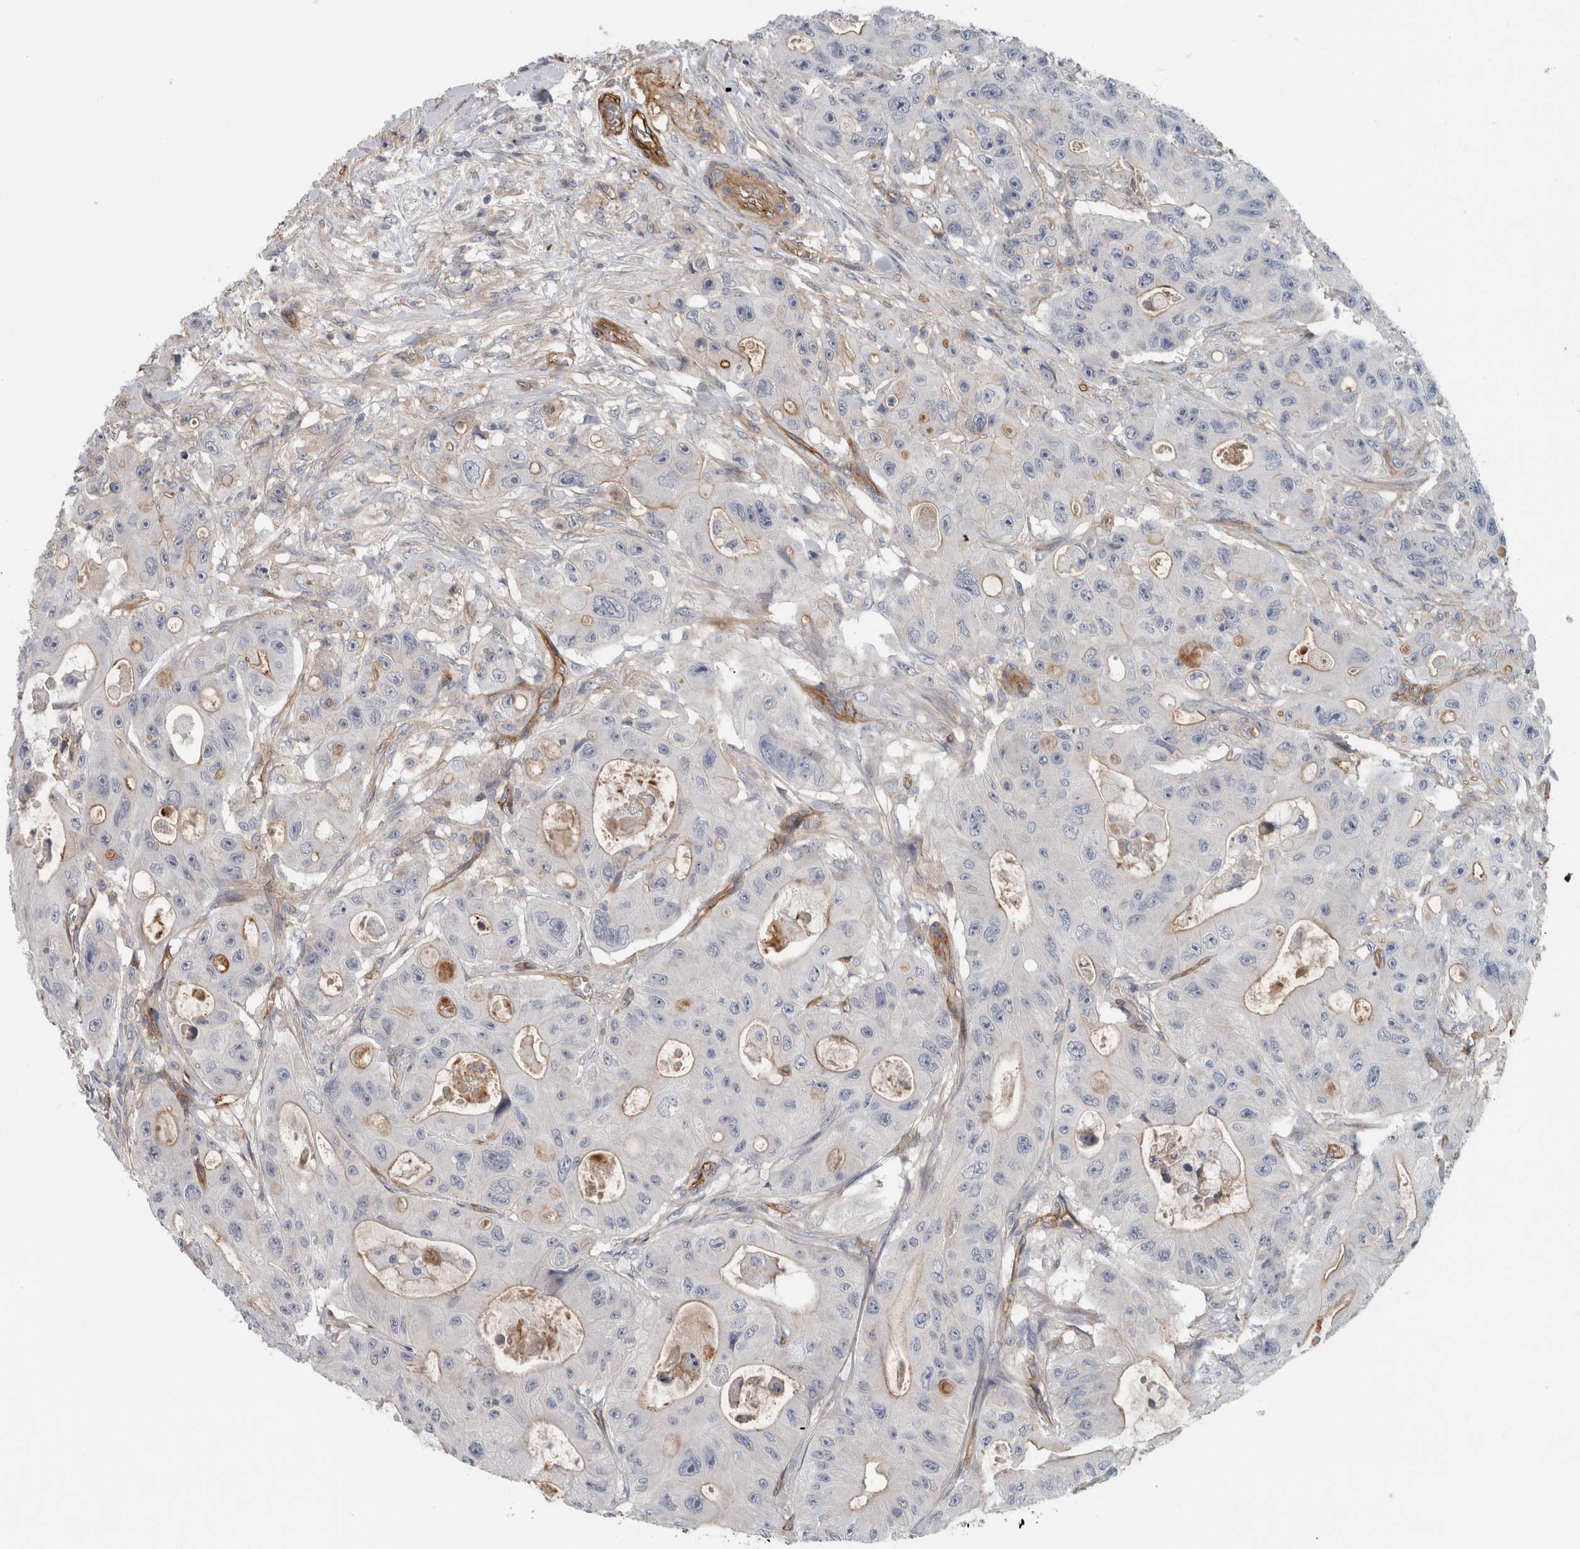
{"staining": {"intensity": "weak", "quantity": "25%-75%", "location": "cytoplasmic/membranous"}, "tissue": "colorectal cancer", "cell_type": "Tumor cells", "image_type": "cancer", "snomed": [{"axis": "morphology", "description": "Adenocarcinoma, NOS"}, {"axis": "topography", "description": "Colon"}], "caption": "An immunohistochemistry (IHC) histopathology image of neoplastic tissue is shown. Protein staining in brown labels weak cytoplasmic/membranous positivity in colorectal cancer within tumor cells.", "gene": "CD59", "patient": {"sex": "female", "age": 46}}